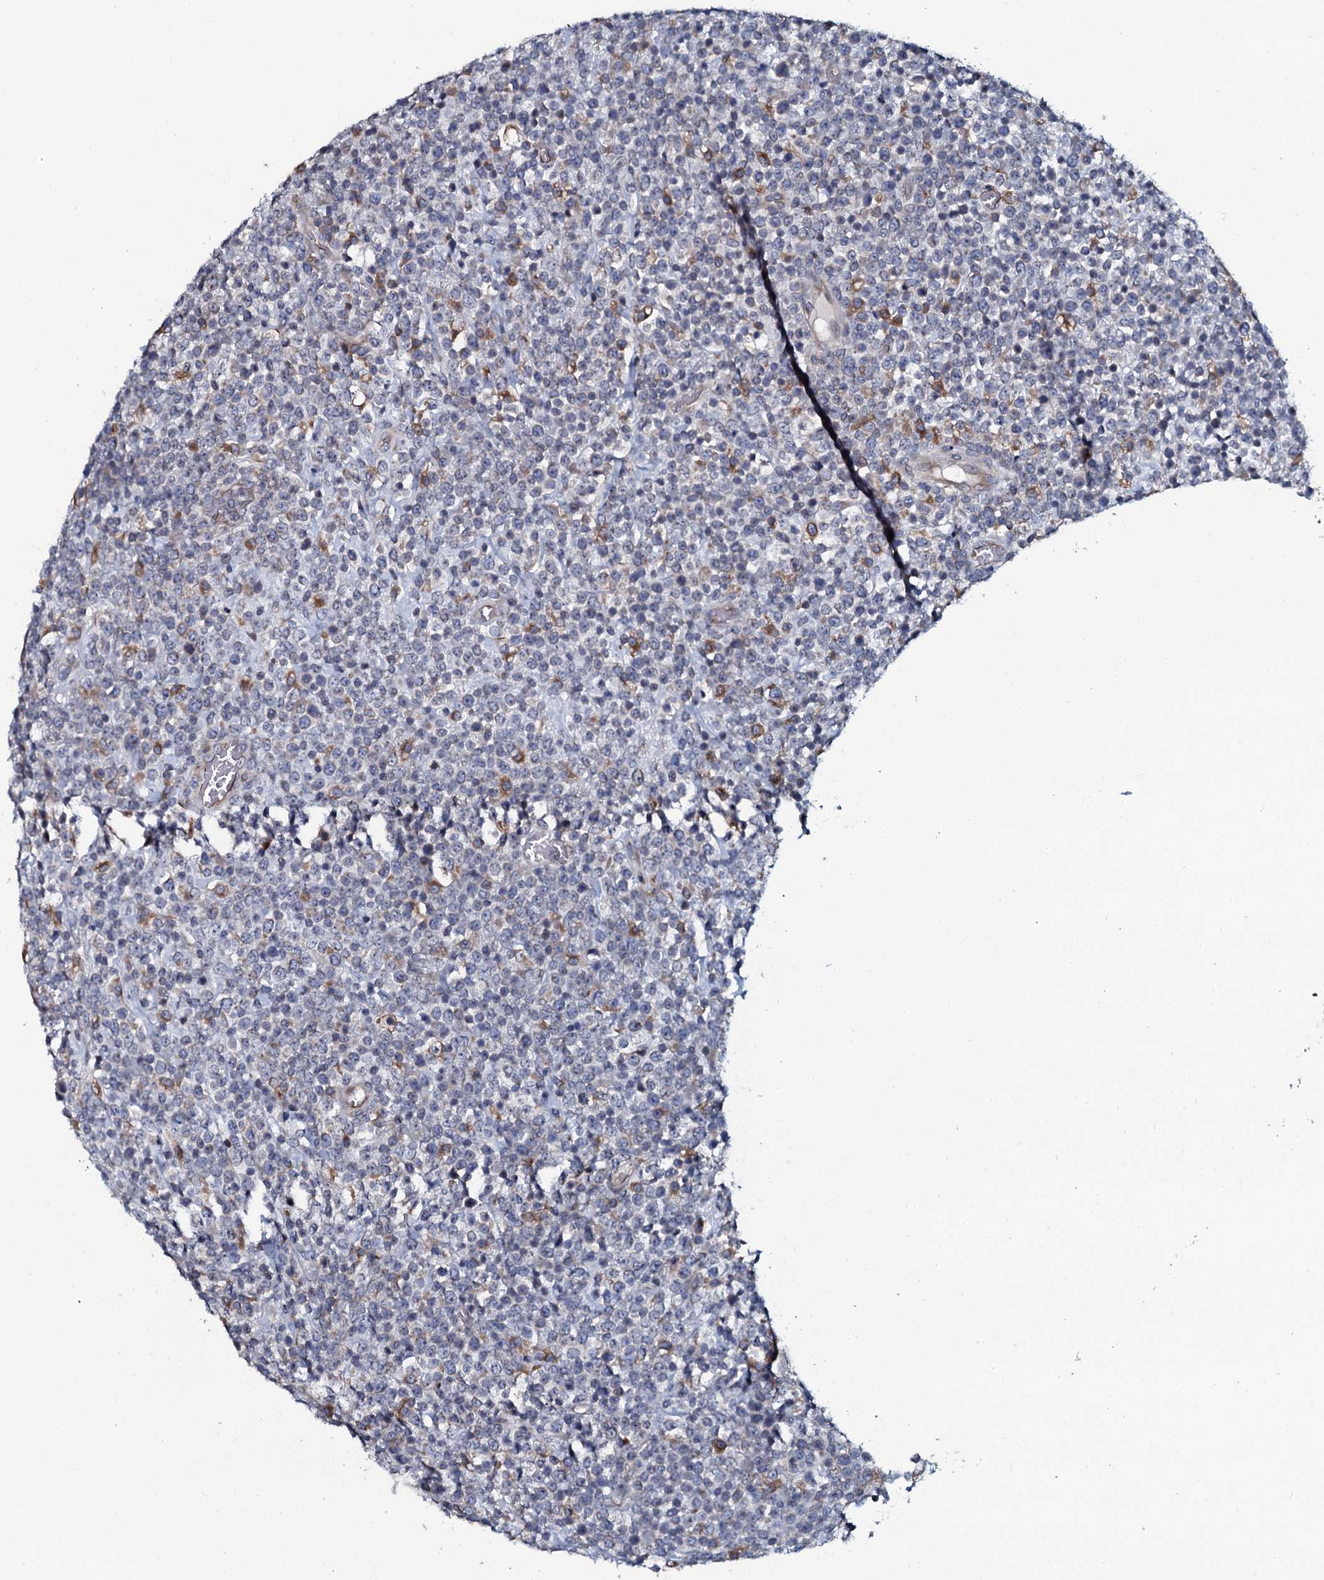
{"staining": {"intensity": "negative", "quantity": "none", "location": "none"}, "tissue": "lymphoma", "cell_type": "Tumor cells", "image_type": "cancer", "snomed": [{"axis": "morphology", "description": "Malignant lymphoma, non-Hodgkin's type, High grade"}, {"axis": "topography", "description": "Colon"}], "caption": "IHC photomicrograph of neoplastic tissue: human lymphoma stained with DAB (3,3'-diaminobenzidine) displays no significant protein positivity in tumor cells.", "gene": "TMEM151A", "patient": {"sex": "female", "age": 53}}